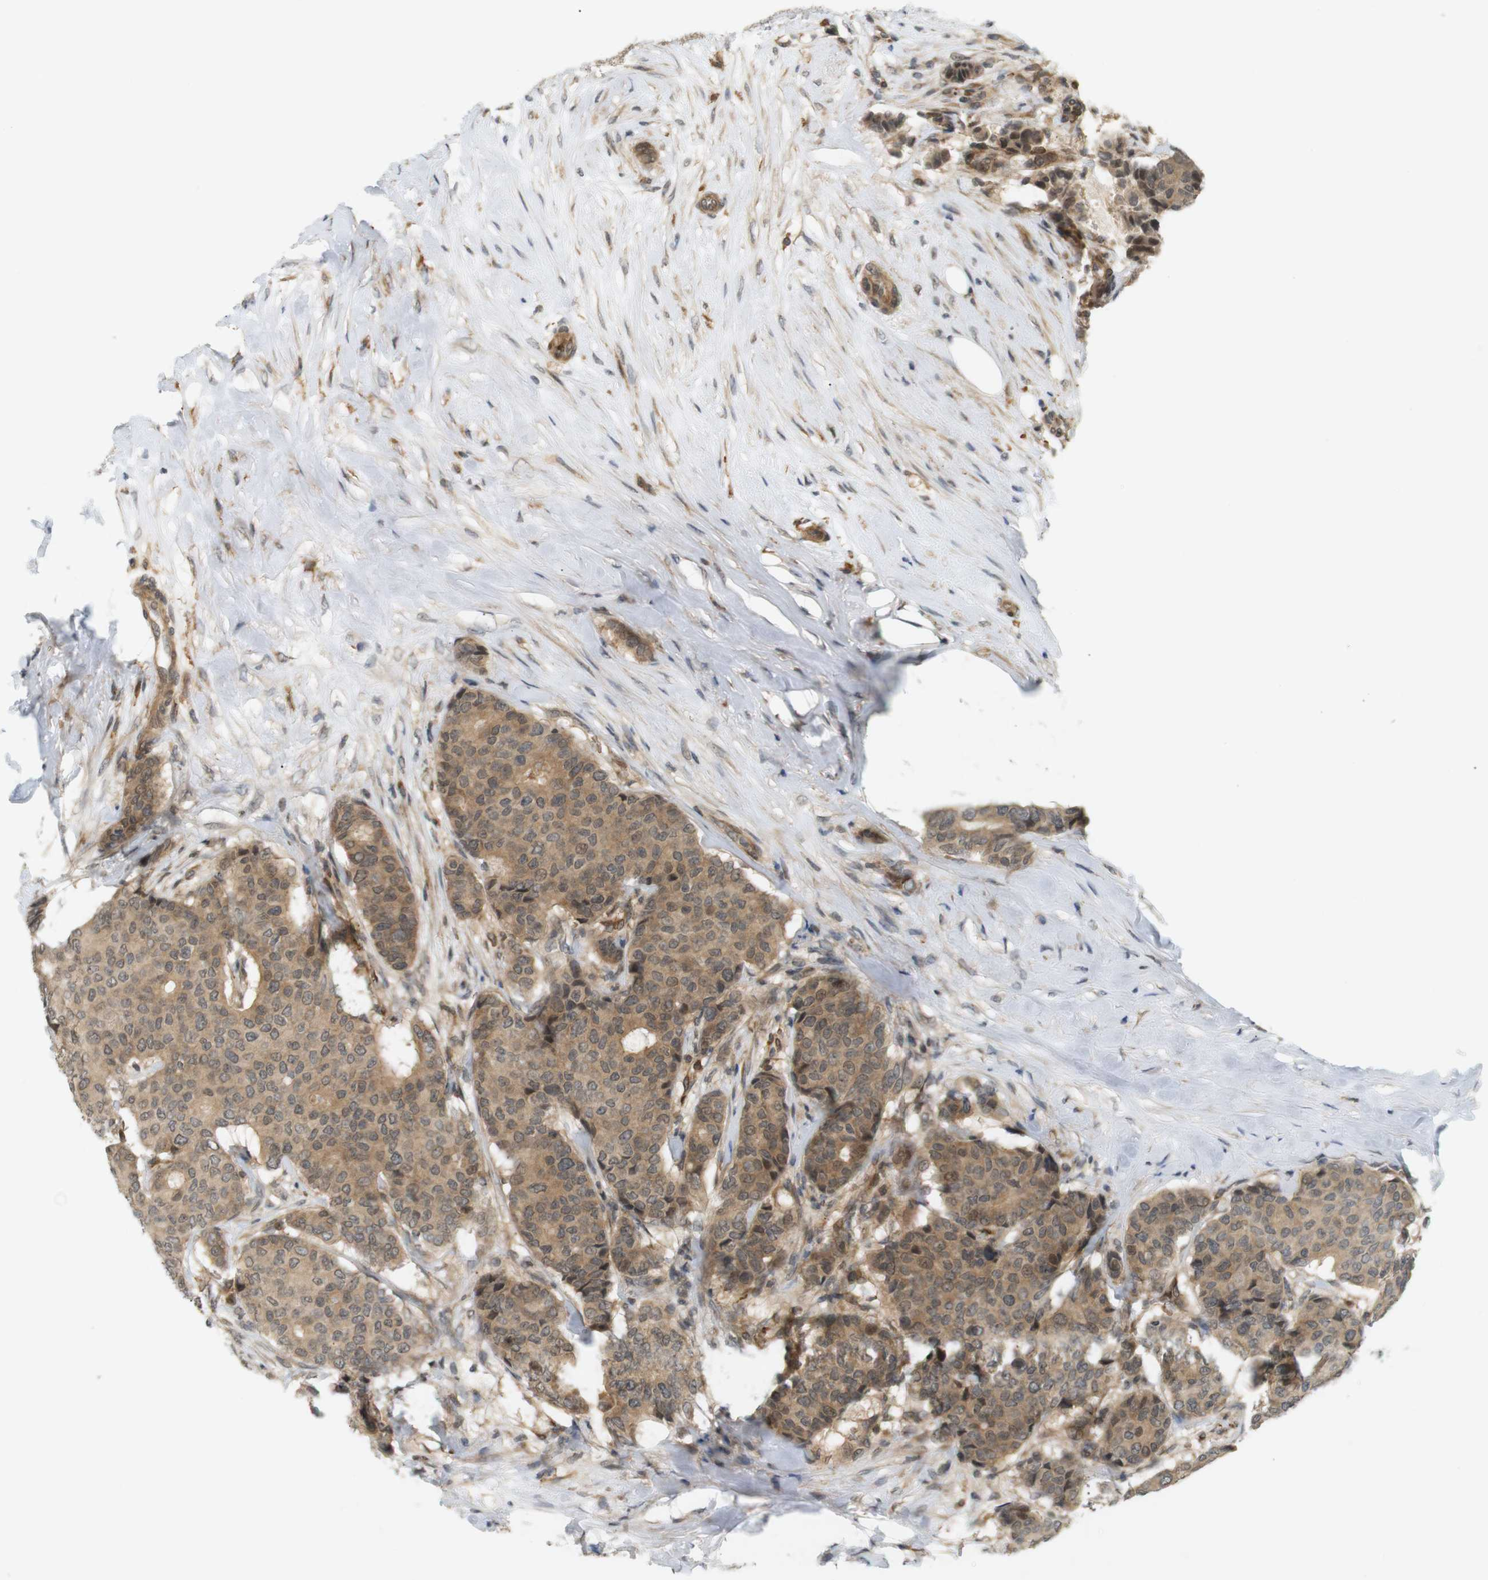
{"staining": {"intensity": "moderate", "quantity": ">75%", "location": "cytoplasmic/membranous"}, "tissue": "breast cancer", "cell_type": "Tumor cells", "image_type": "cancer", "snomed": [{"axis": "morphology", "description": "Duct carcinoma"}, {"axis": "topography", "description": "Breast"}], "caption": "Moderate cytoplasmic/membranous staining for a protein is identified in about >75% of tumor cells of intraductal carcinoma (breast) using immunohistochemistry (IHC).", "gene": "SOCS6", "patient": {"sex": "female", "age": 75}}